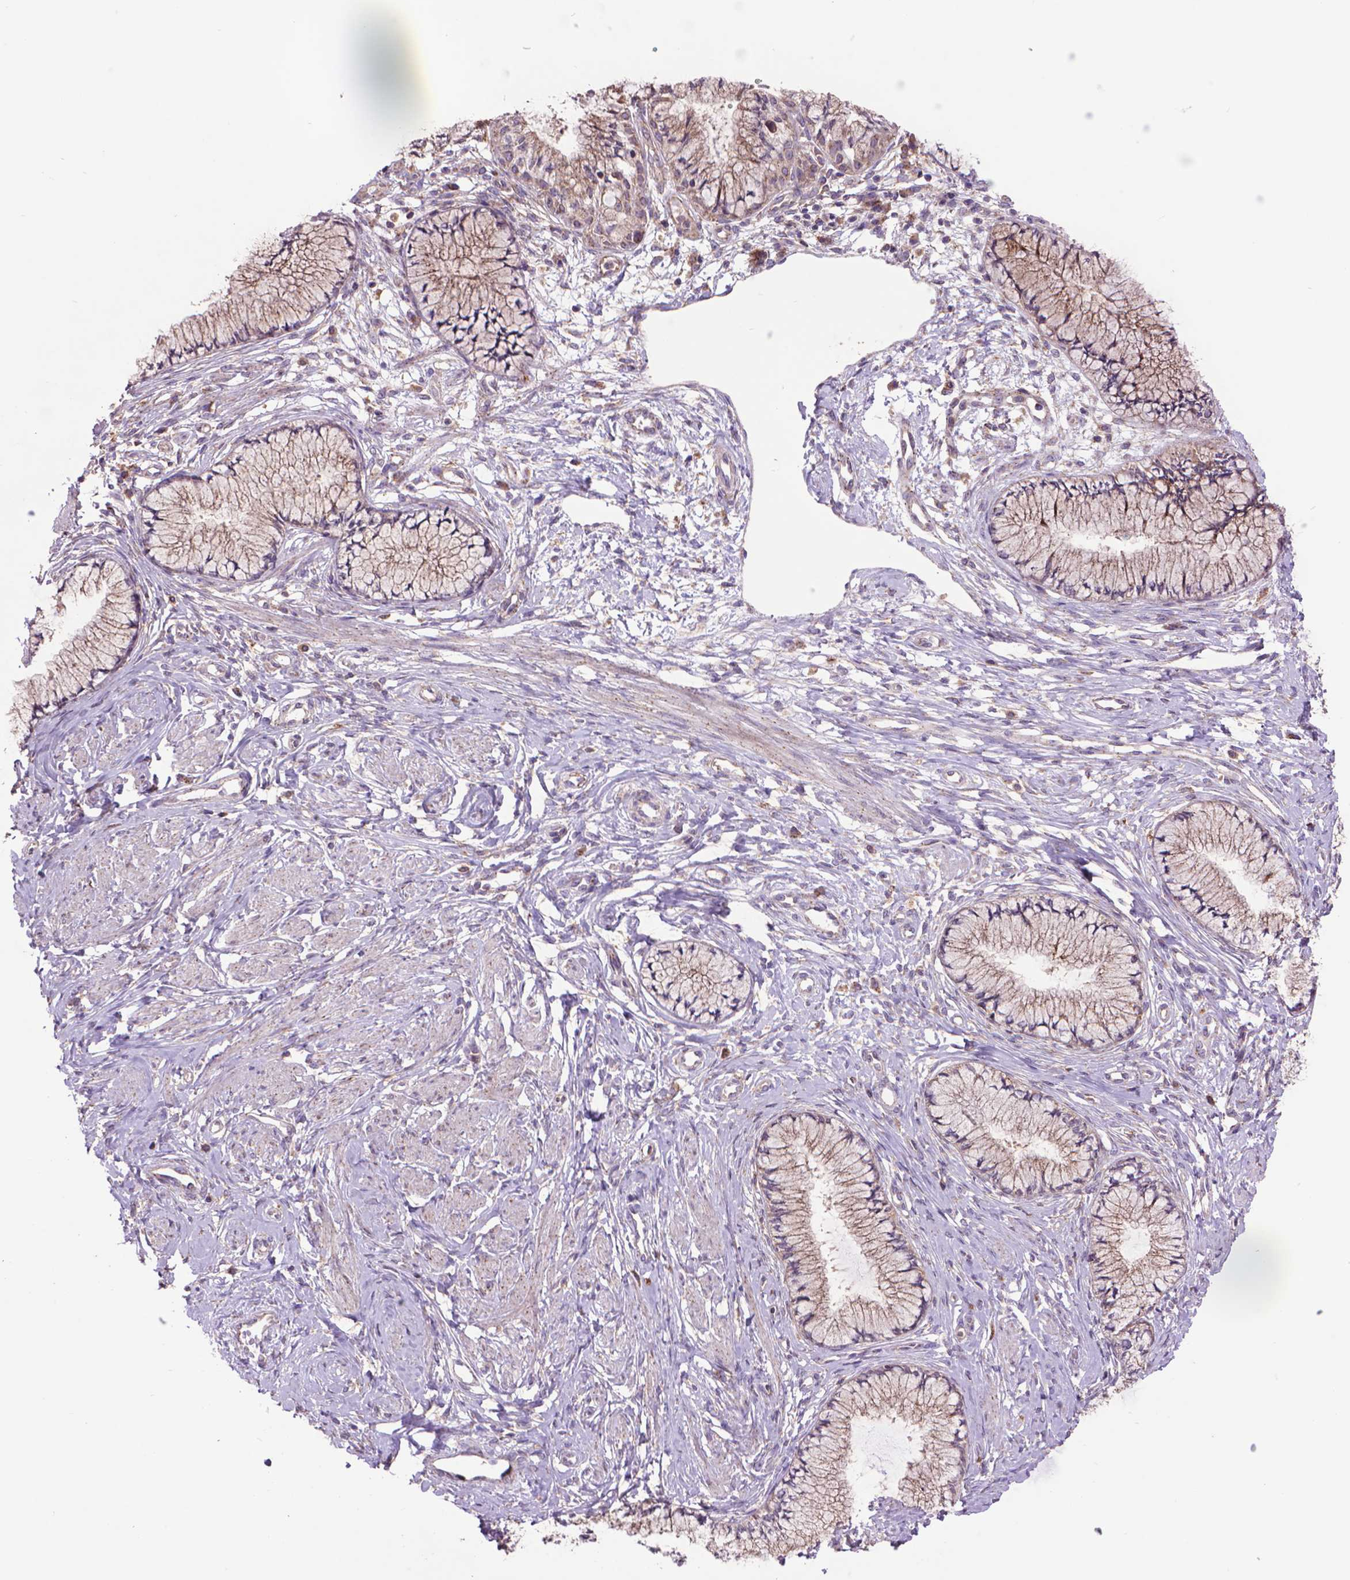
{"staining": {"intensity": "weak", "quantity": "25%-75%", "location": "cytoplasmic/membranous"}, "tissue": "cervix", "cell_type": "Glandular cells", "image_type": "normal", "snomed": [{"axis": "morphology", "description": "Normal tissue, NOS"}, {"axis": "topography", "description": "Cervix"}], "caption": "Protein analysis of unremarkable cervix demonstrates weak cytoplasmic/membranous expression in approximately 25%-75% of glandular cells.", "gene": "GLB1", "patient": {"sex": "female", "age": 37}}